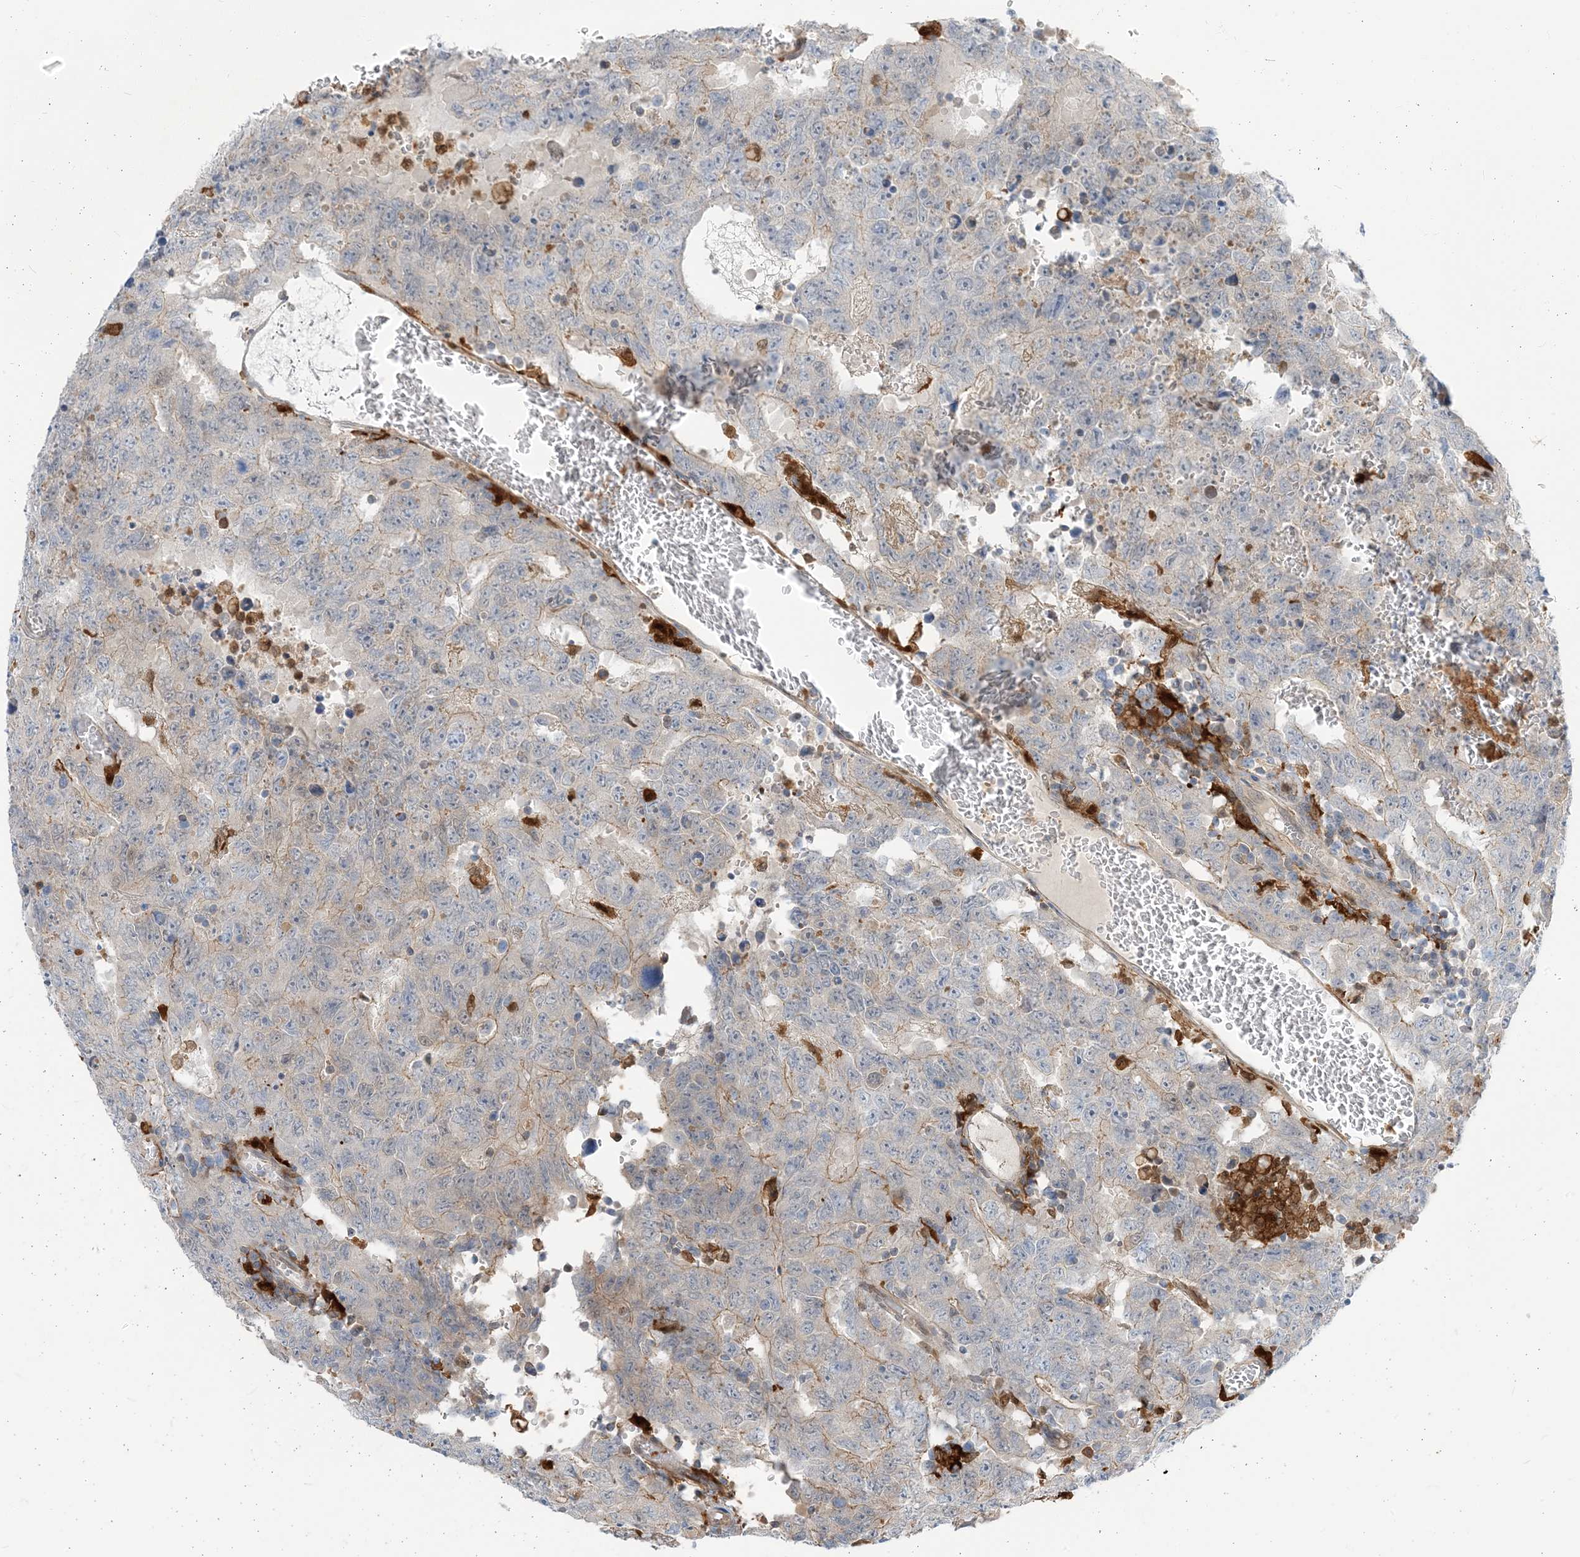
{"staining": {"intensity": "weak", "quantity": "<25%", "location": "cytoplasmic/membranous"}, "tissue": "testis cancer", "cell_type": "Tumor cells", "image_type": "cancer", "snomed": [{"axis": "morphology", "description": "Carcinoma, Embryonal, NOS"}, {"axis": "topography", "description": "Testis"}], "caption": "Immunohistochemistry histopathology image of embryonal carcinoma (testis) stained for a protein (brown), which demonstrates no positivity in tumor cells.", "gene": "NAGK", "patient": {"sex": "male", "age": 26}}